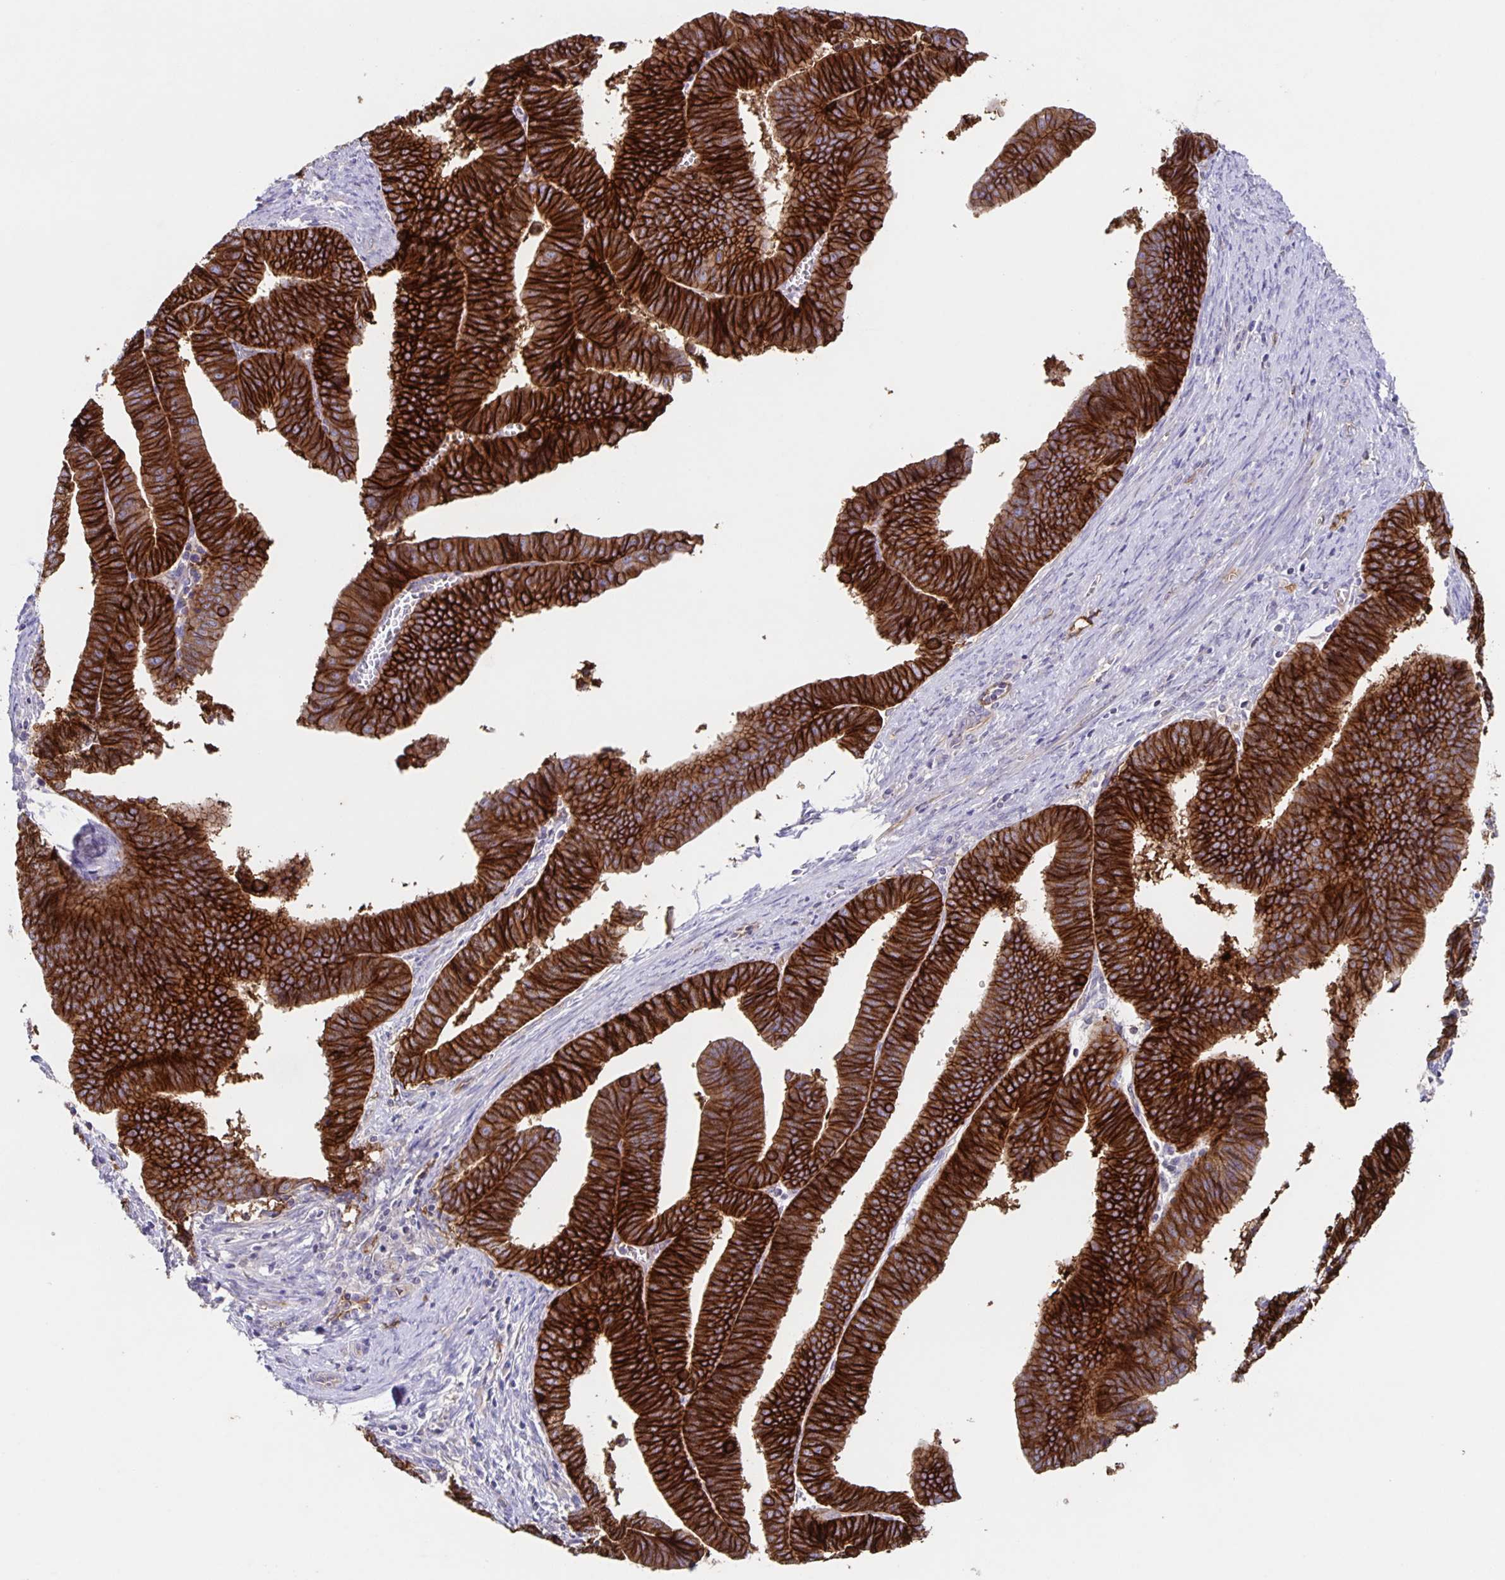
{"staining": {"intensity": "strong", "quantity": ">75%", "location": "cytoplasmic/membranous"}, "tissue": "endometrial cancer", "cell_type": "Tumor cells", "image_type": "cancer", "snomed": [{"axis": "morphology", "description": "Adenocarcinoma, NOS"}, {"axis": "topography", "description": "Endometrium"}], "caption": "Brown immunohistochemical staining in human endometrial cancer (adenocarcinoma) exhibits strong cytoplasmic/membranous expression in about >75% of tumor cells.", "gene": "ITGA2", "patient": {"sex": "female", "age": 65}}